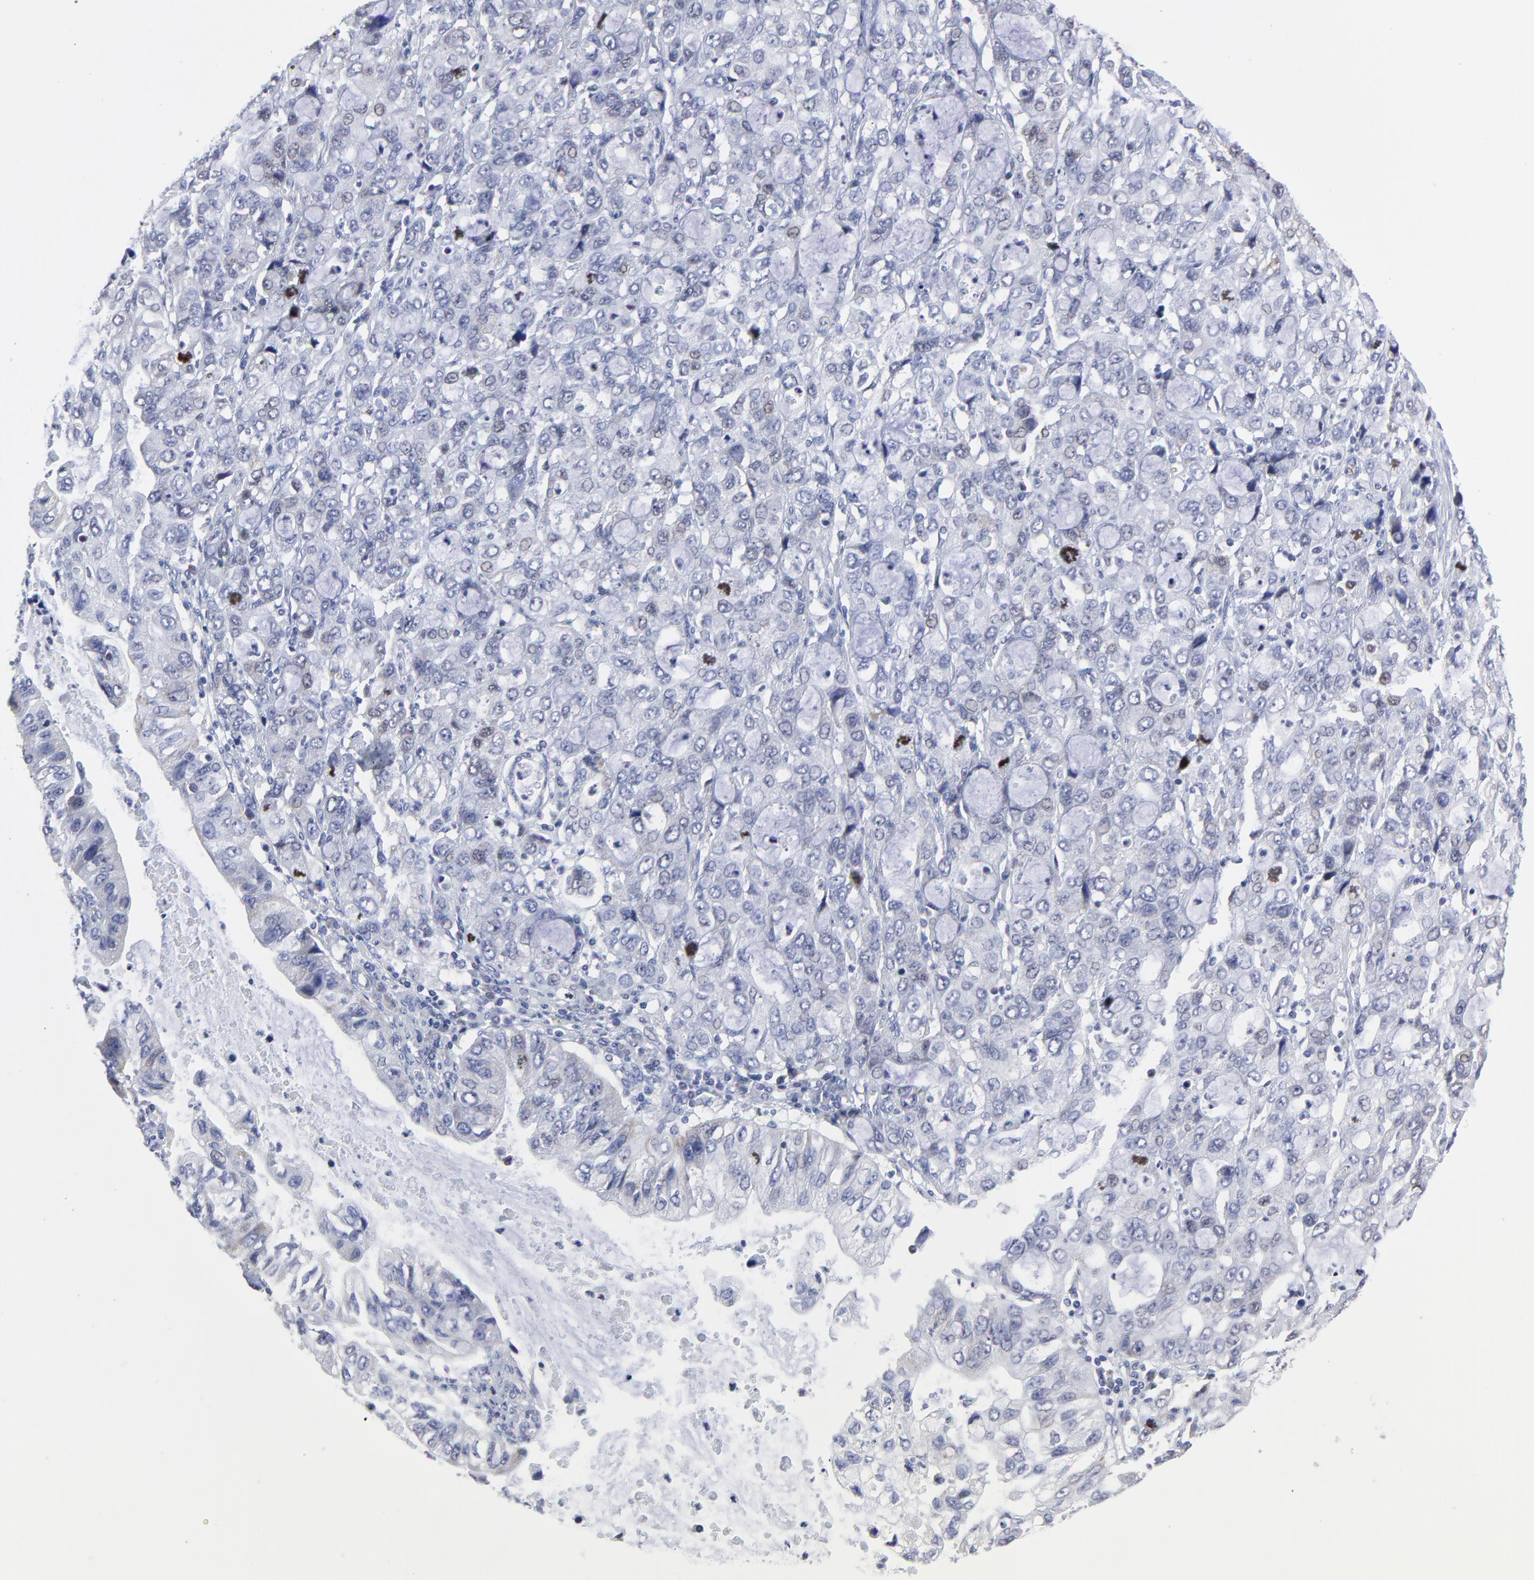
{"staining": {"intensity": "weak", "quantity": "<25%", "location": "nuclear"}, "tissue": "stomach cancer", "cell_type": "Tumor cells", "image_type": "cancer", "snomed": [{"axis": "morphology", "description": "Adenocarcinoma, NOS"}, {"axis": "topography", "description": "Stomach, upper"}], "caption": "Immunohistochemistry image of neoplastic tissue: stomach cancer (adenocarcinoma) stained with DAB exhibits no significant protein expression in tumor cells.", "gene": "NCAPH", "patient": {"sex": "female", "age": 52}}